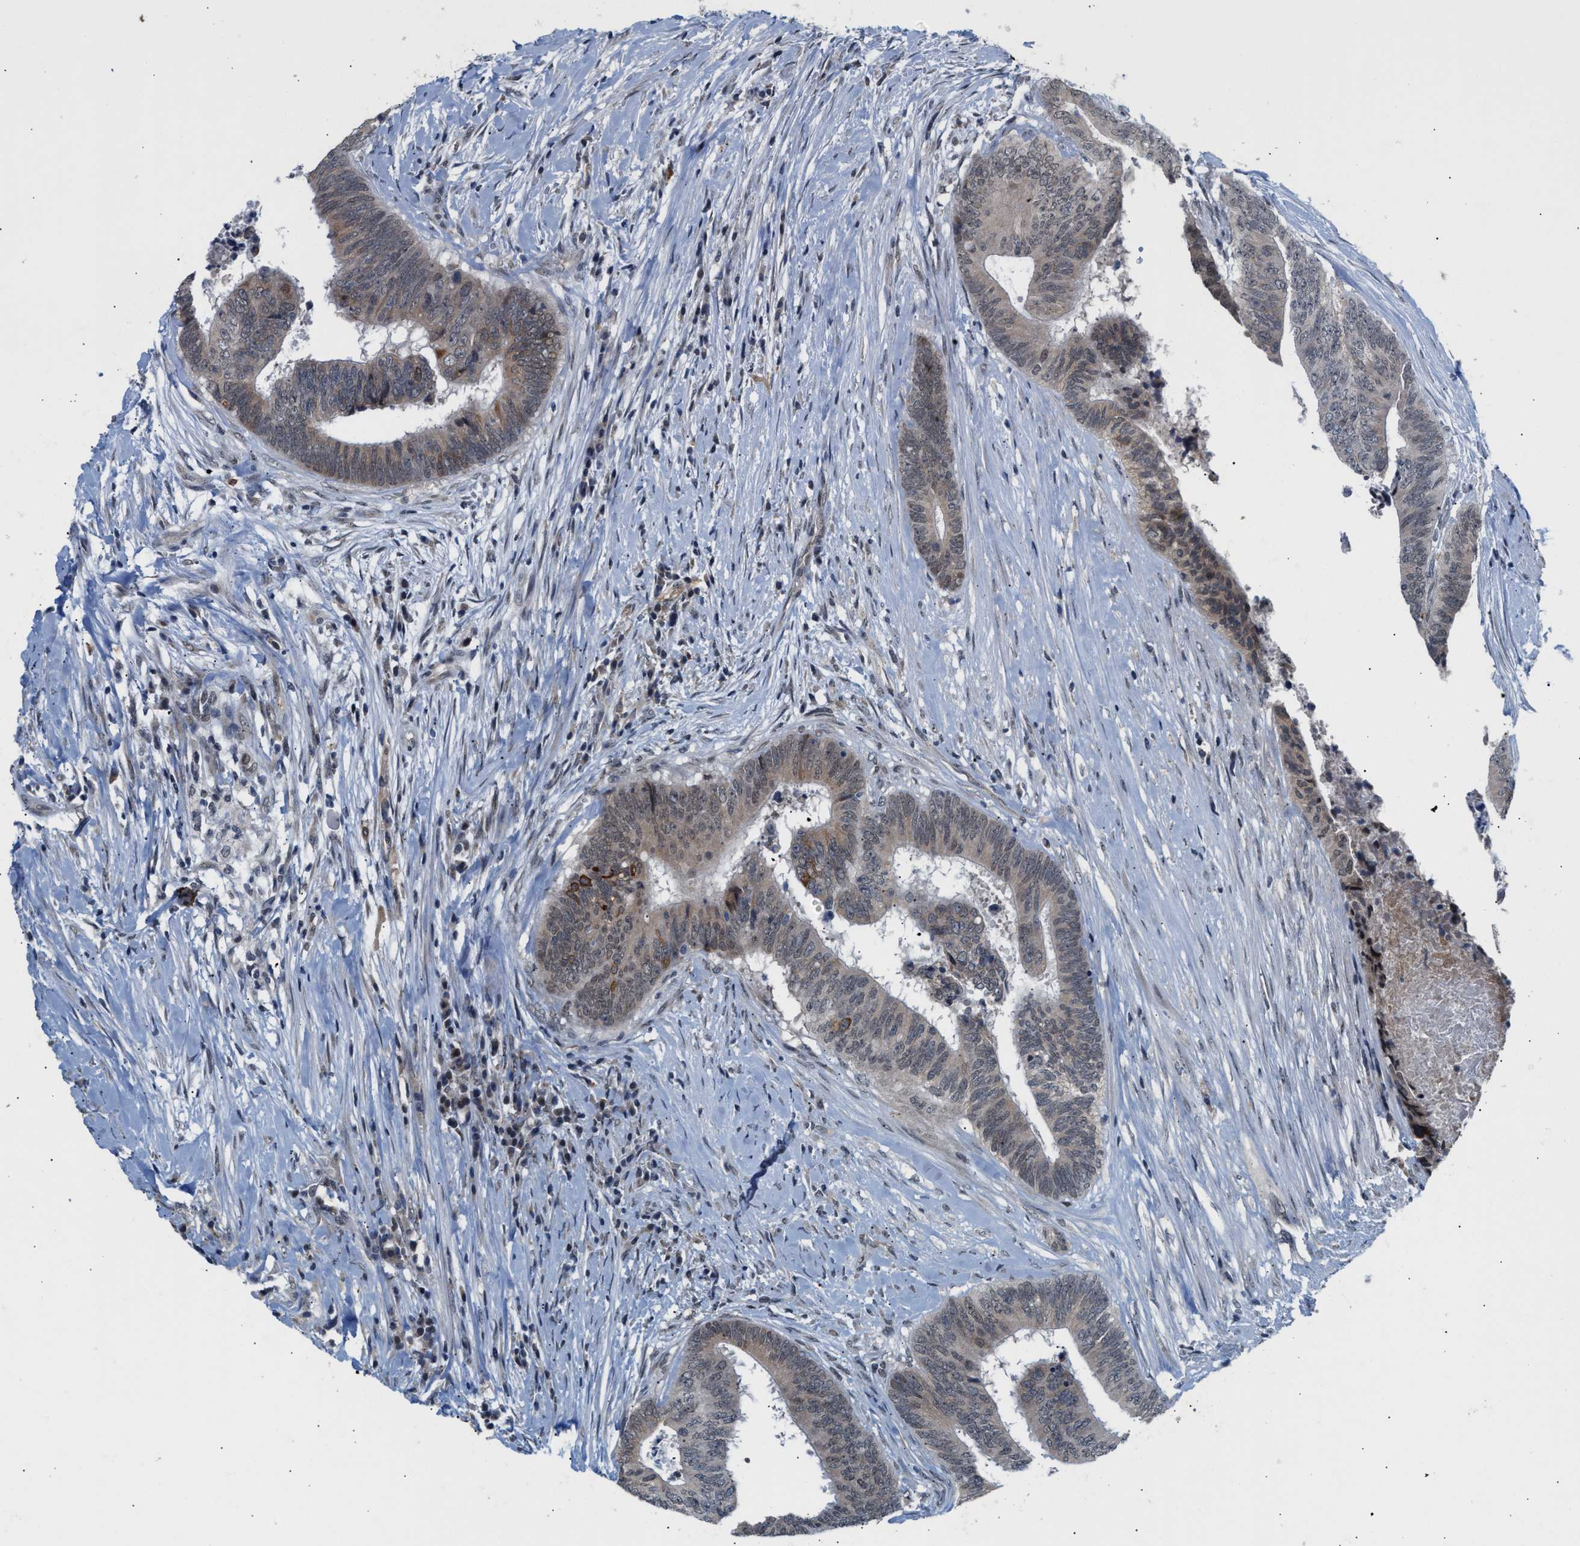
{"staining": {"intensity": "weak", "quantity": ">75%", "location": "cytoplasmic/membranous"}, "tissue": "colorectal cancer", "cell_type": "Tumor cells", "image_type": "cancer", "snomed": [{"axis": "morphology", "description": "Adenocarcinoma, NOS"}, {"axis": "topography", "description": "Rectum"}], "caption": "DAB immunohistochemical staining of human colorectal cancer shows weak cytoplasmic/membranous protein positivity in approximately >75% of tumor cells. The protein of interest is stained brown, and the nuclei are stained in blue (DAB (3,3'-diaminobenzidine) IHC with brightfield microscopy, high magnification).", "gene": "TXNRD3", "patient": {"sex": "male", "age": 72}}